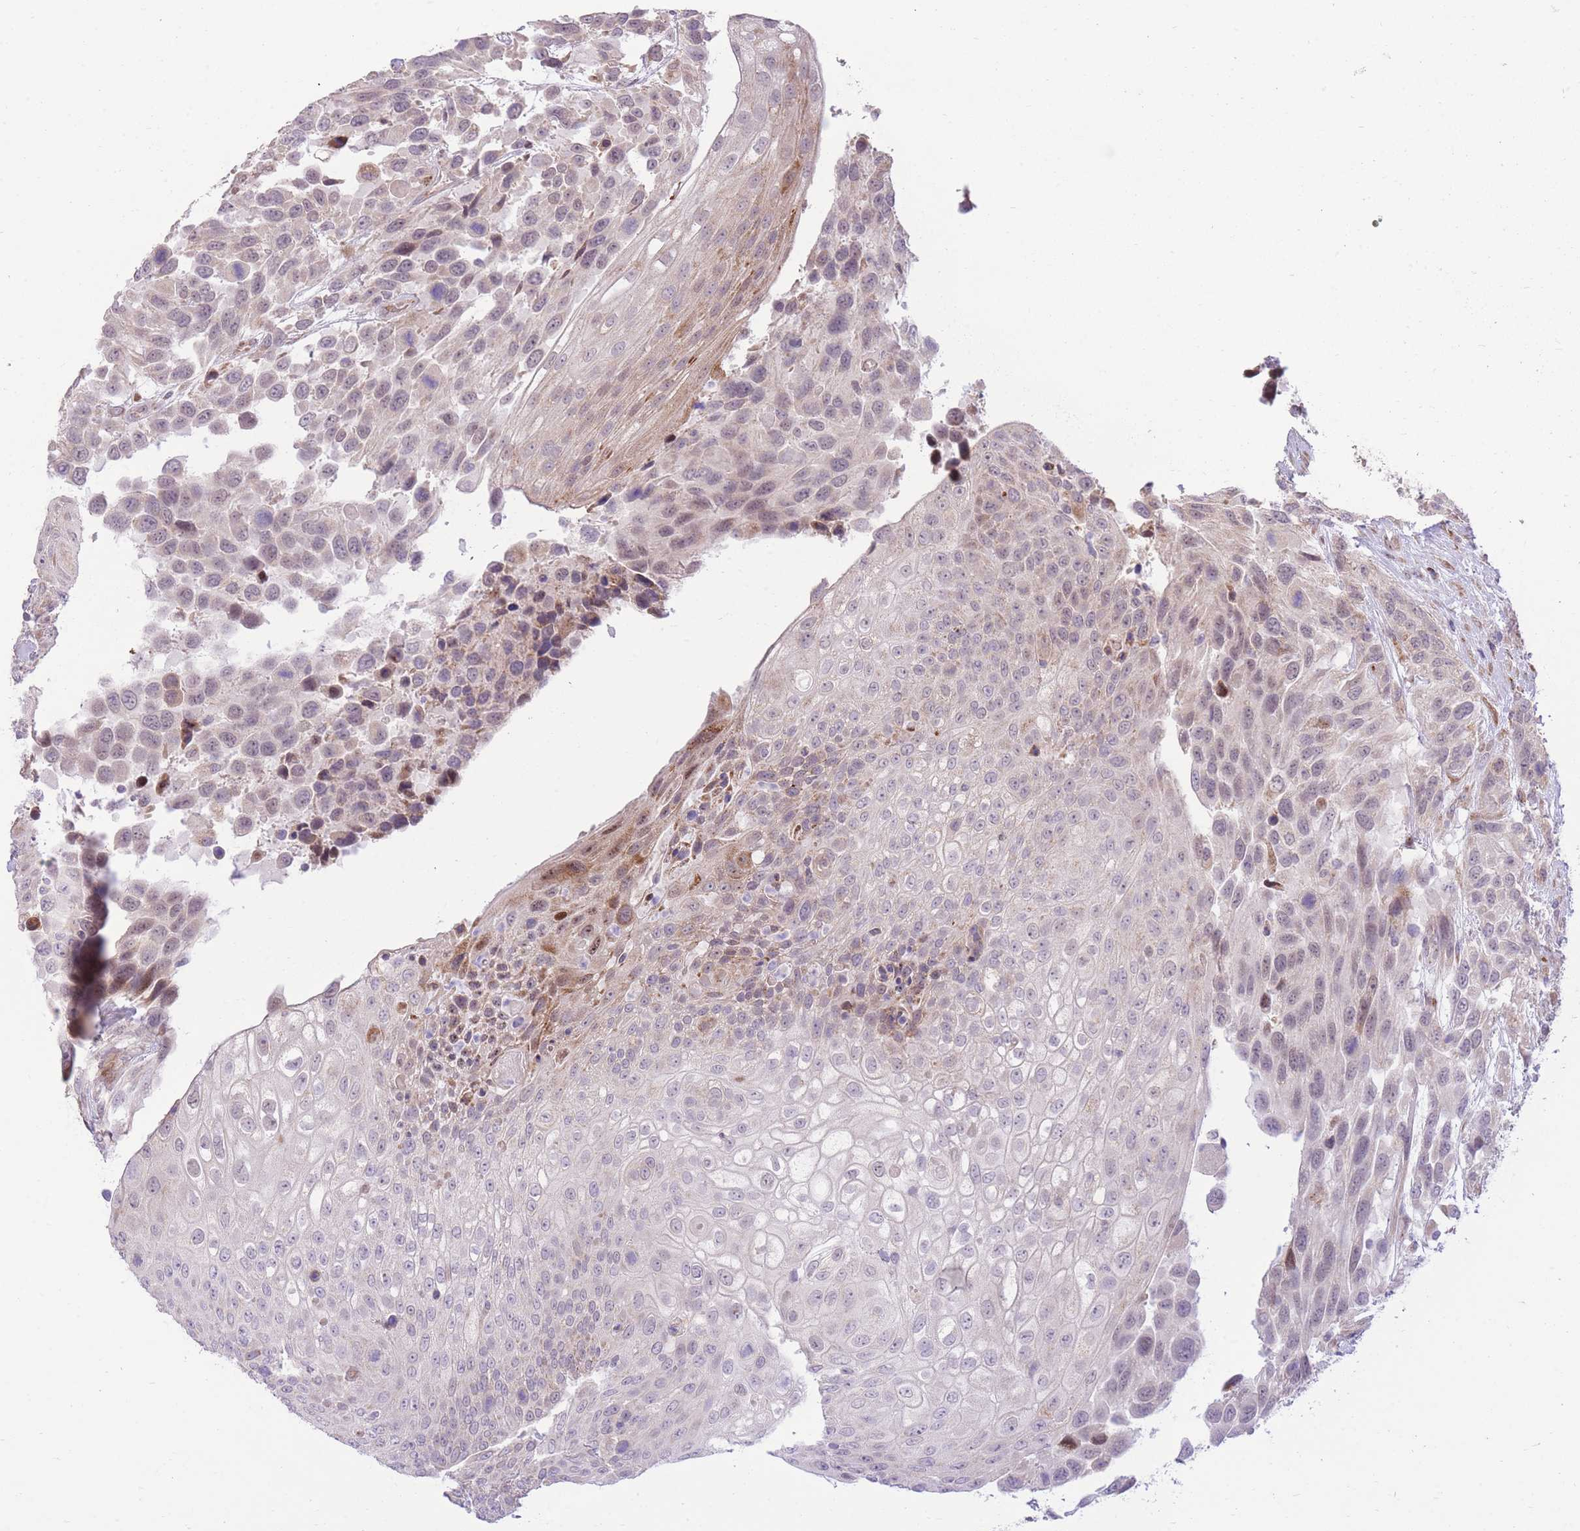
{"staining": {"intensity": "moderate", "quantity": "<25%", "location": "cytoplasmic/membranous"}, "tissue": "urothelial cancer", "cell_type": "Tumor cells", "image_type": "cancer", "snomed": [{"axis": "morphology", "description": "Urothelial carcinoma, High grade"}, {"axis": "topography", "description": "Urinary bladder"}], "caption": "This photomicrograph demonstrates immunohistochemistry (IHC) staining of urothelial carcinoma (high-grade), with low moderate cytoplasmic/membranous staining in about <25% of tumor cells.", "gene": "SLC4A4", "patient": {"sex": "female", "age": 70}}